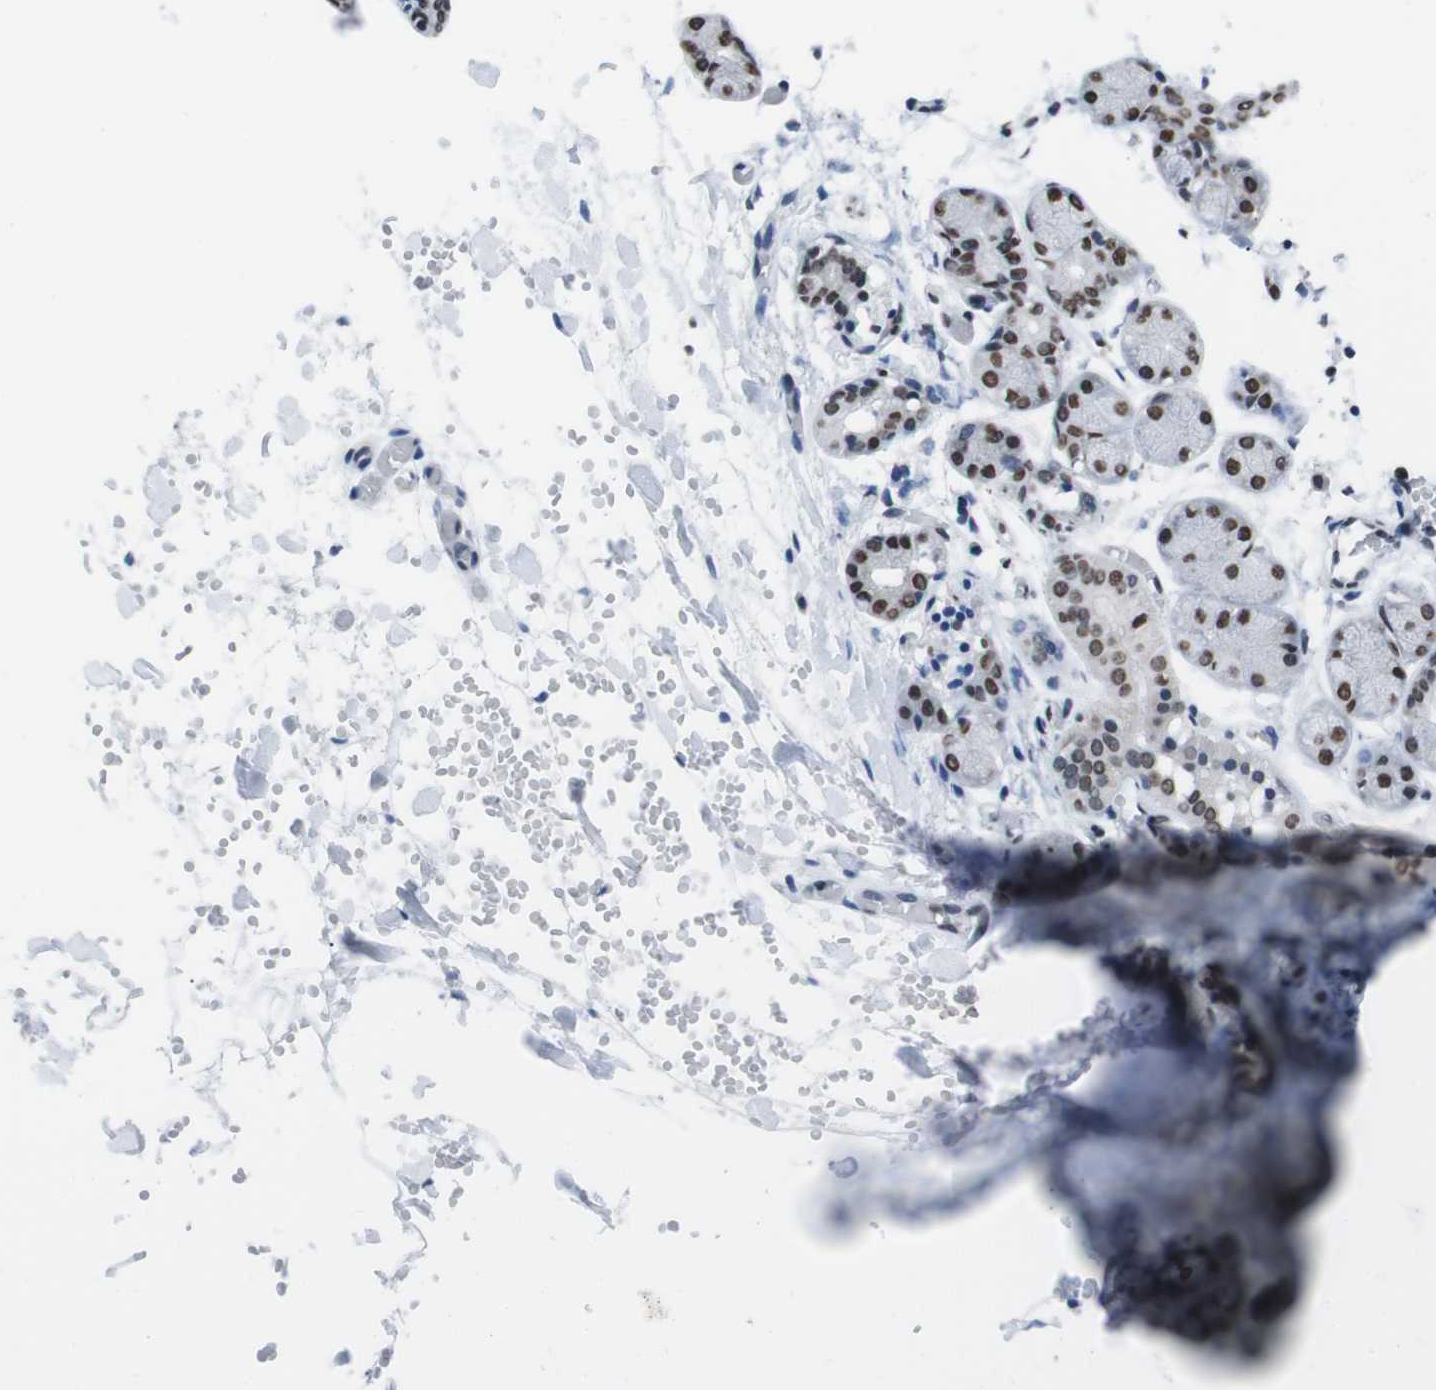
{"staining": {"intensity": "strong", "quantity": ">75%", "location": "nuclear"}, "tissue": "salivary gland", "cell_type": "Glandular cells", "image_type": "normal", "snomed": [{"axis": "morphology", "description": "Normal tissue, NOS"}, {"axis": "topography", "description": "Salivary gland"}], "caption": "This is a photomicrograph of immunohistochemistry staining of normal salivary gland, which shows strong positivity in the nuclear of glandular cells.", "gene": "PIP4P2", "patient": {"sex": "female", "age": 24}}